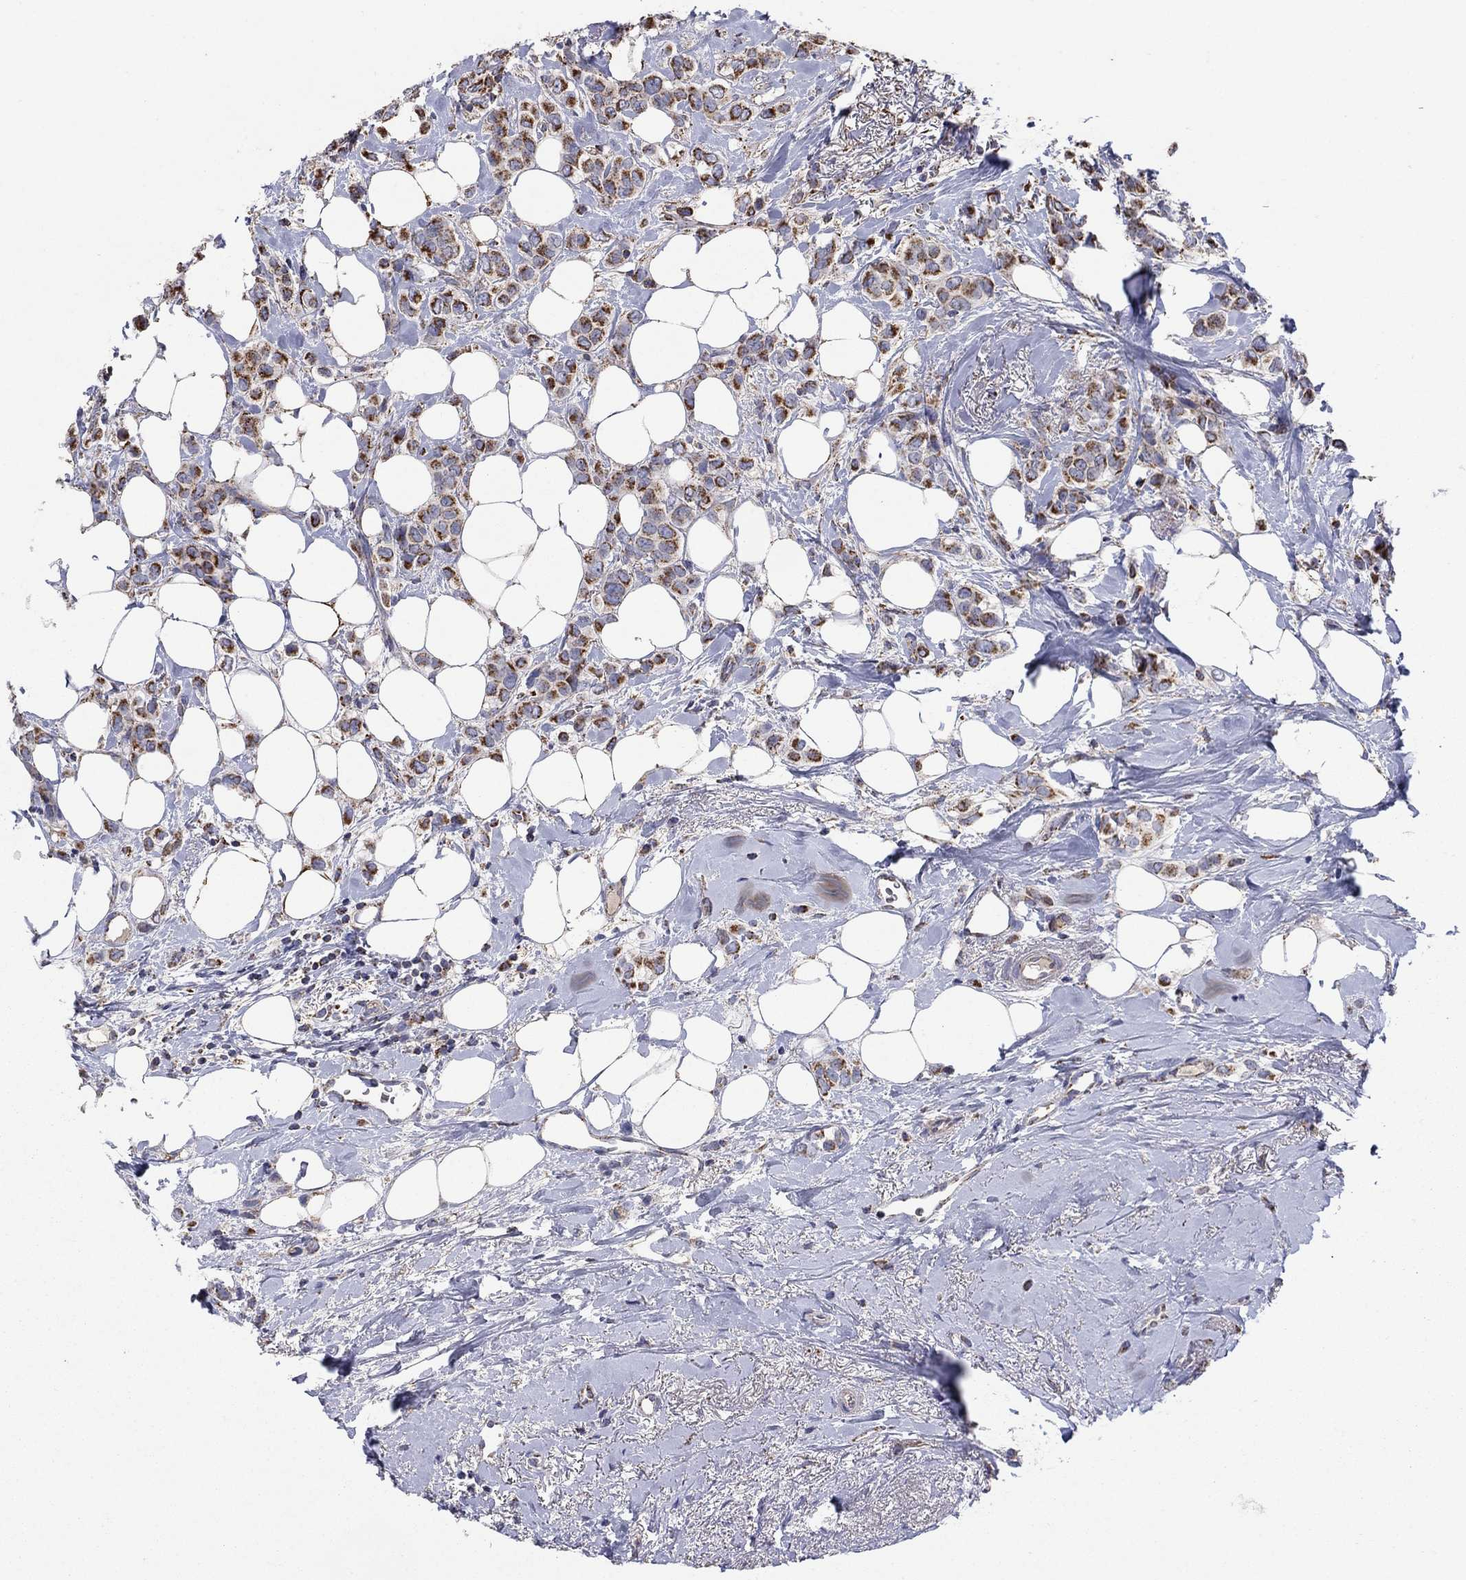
{"staining": {"intensity": "moderate", "quantity": ">75%", "location": "cytoplasmic/membranous"}, "tissue": "breast cancer", "cell_type": "Tumor cells", "image_type": "cancer", "snomed": [{"axis": "morphology", "description": "Lobular carcinoma"}, {"axis": "topography", "description": "Breast"}], "caption": "Breast cancer stained for a protein (brown) shows moderate cytoplasmic/membranous positive positivity in approximately >75% of tumor cells.", "gene": "HPS5", "patient": {"sex": "female", "age": 66}}